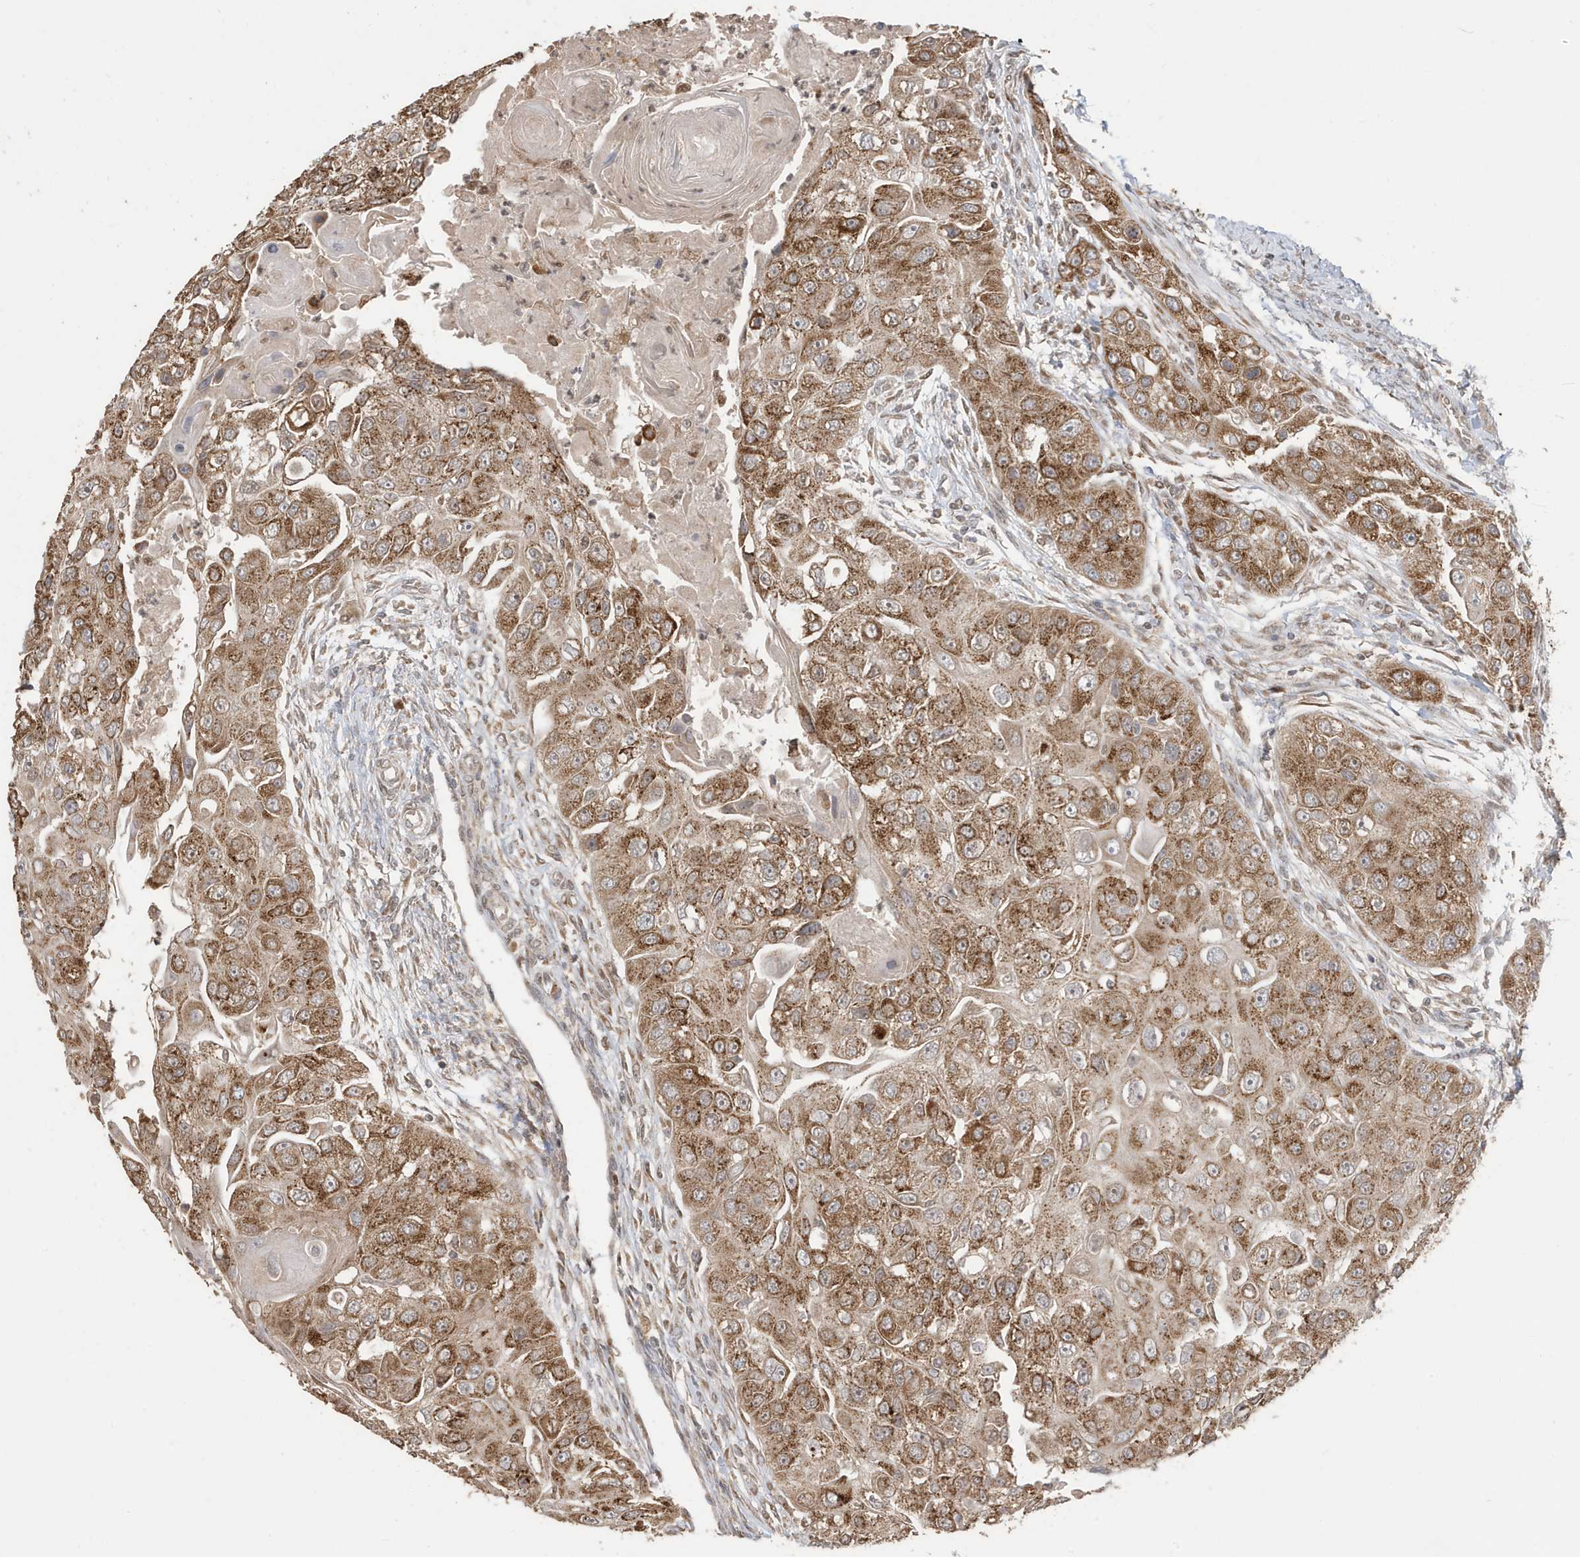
{"staining": {"intensity": "moderate", "quantity": ">75%", "location": "cytoplasmic/membranous"}, "tissue": "head and neck cancer", "cell_type": "Tumor cells", "image_type": "cancer", "snomed": [{"axis": "morphology", "description": "Normal tissue, NOS"}, {"axis": "morphology", "description": "Squamous cell carcinoma, NOS"}, {"axis": "topography", "description": "Skeletal muscle"}, {"axis": "topography", "description": "Head-Neck"}], "caption": "Head and neck cancer (squamous cell carcinoma) stained with a brown dye exhibits moderate cytoplasmic/membranous positive staining in approximately >75% of tumor cells.", "gene": "RER1", "patient": {"sex": "male", "age": 51}}